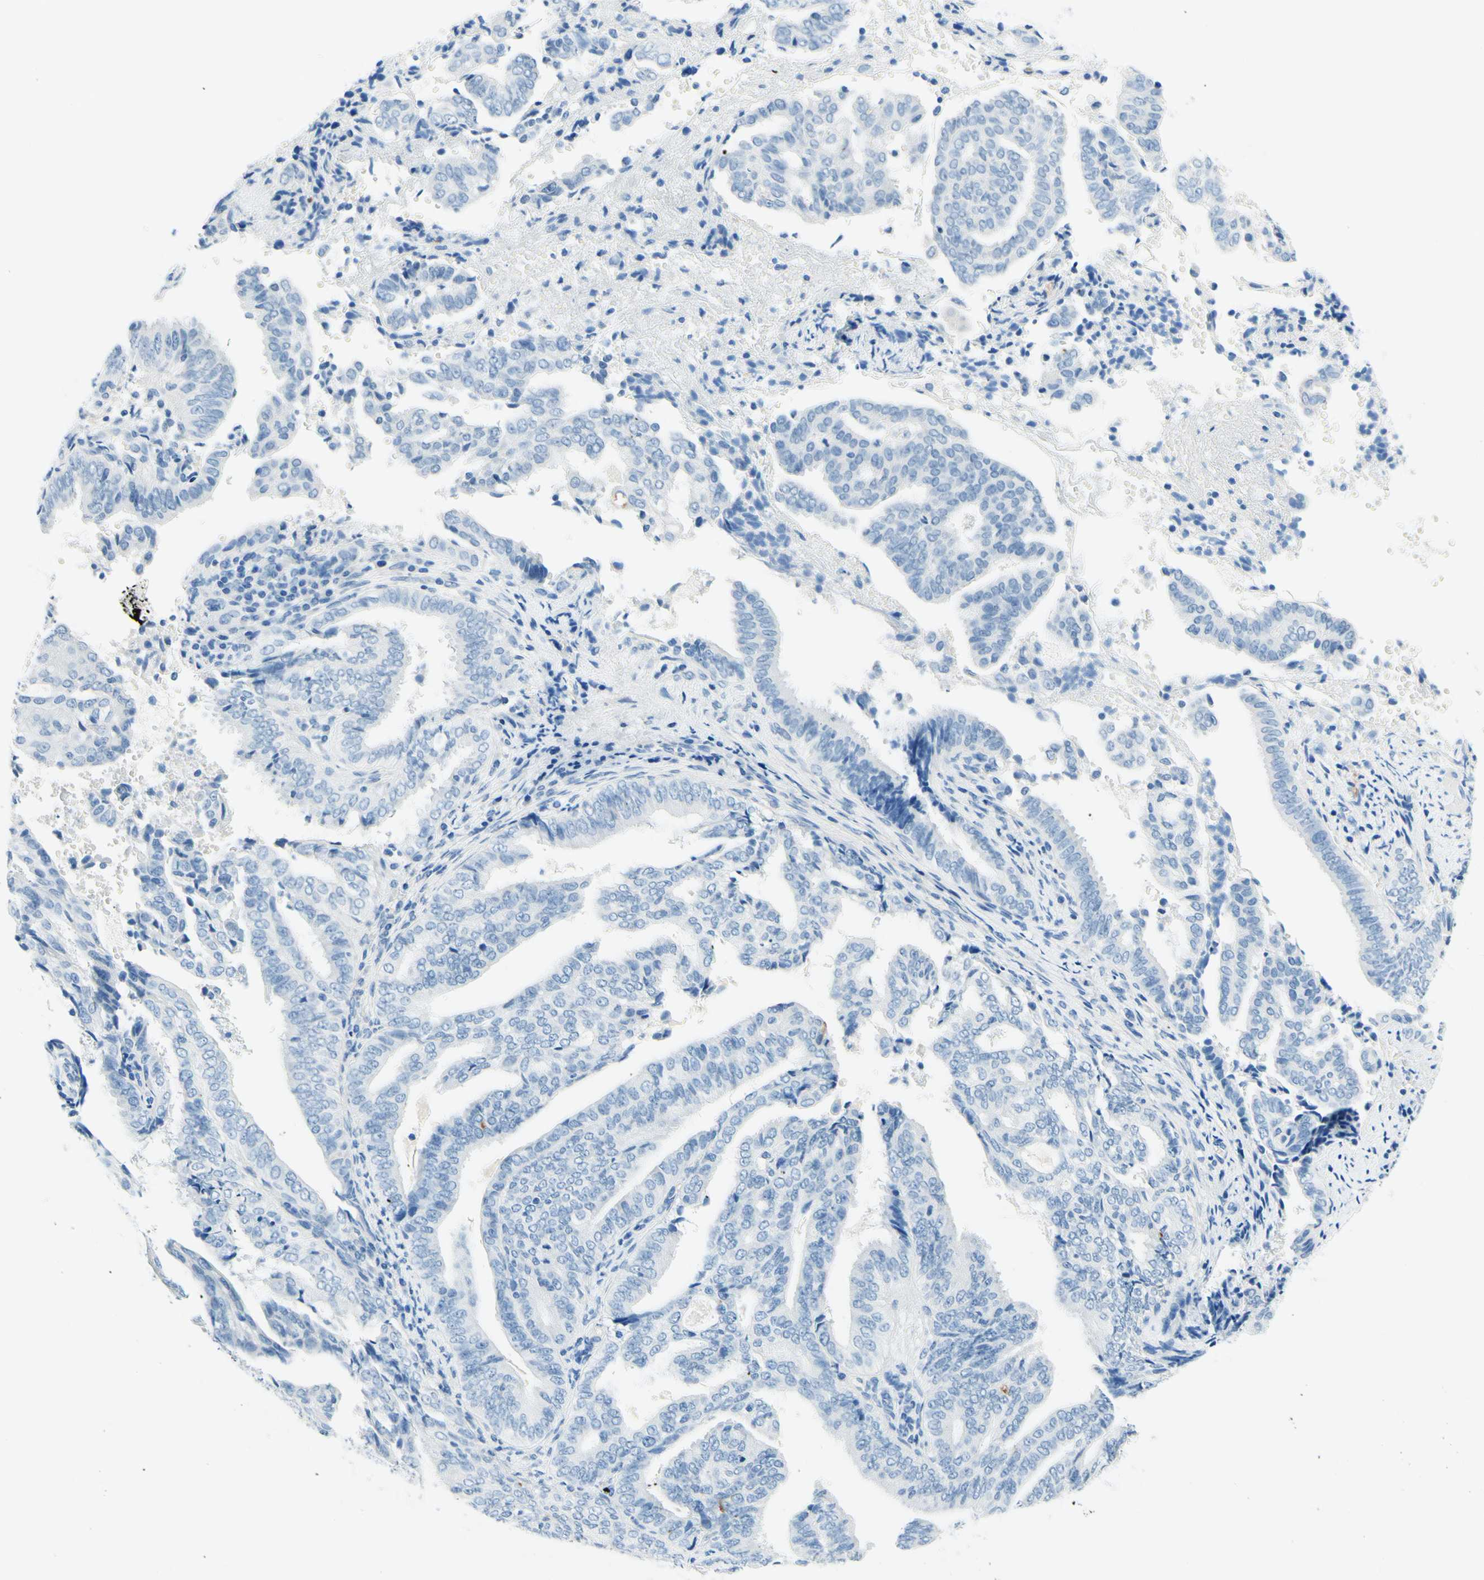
{"staining": {"intensity": "negative", "quantity": "none", "location": "none"}, "tissue": "endometrial cancer", "cell_type": "Tumor cells", "image_type": "cancer", "snomed": [{"axis": "morphology", "description": "Adenocarcinoma, NOS"}, {"axis": "topography", "description": "Endometrium"}], "caption": "Immunohistochemistry image of neoplastic tissue: human endometrial cancer stained with DAB (3,3'-diaminobenzidine) displays no significant protein staining in tumor cells.", "gene": "PASD1", "patient": {"sex": "female", "age": 58}}